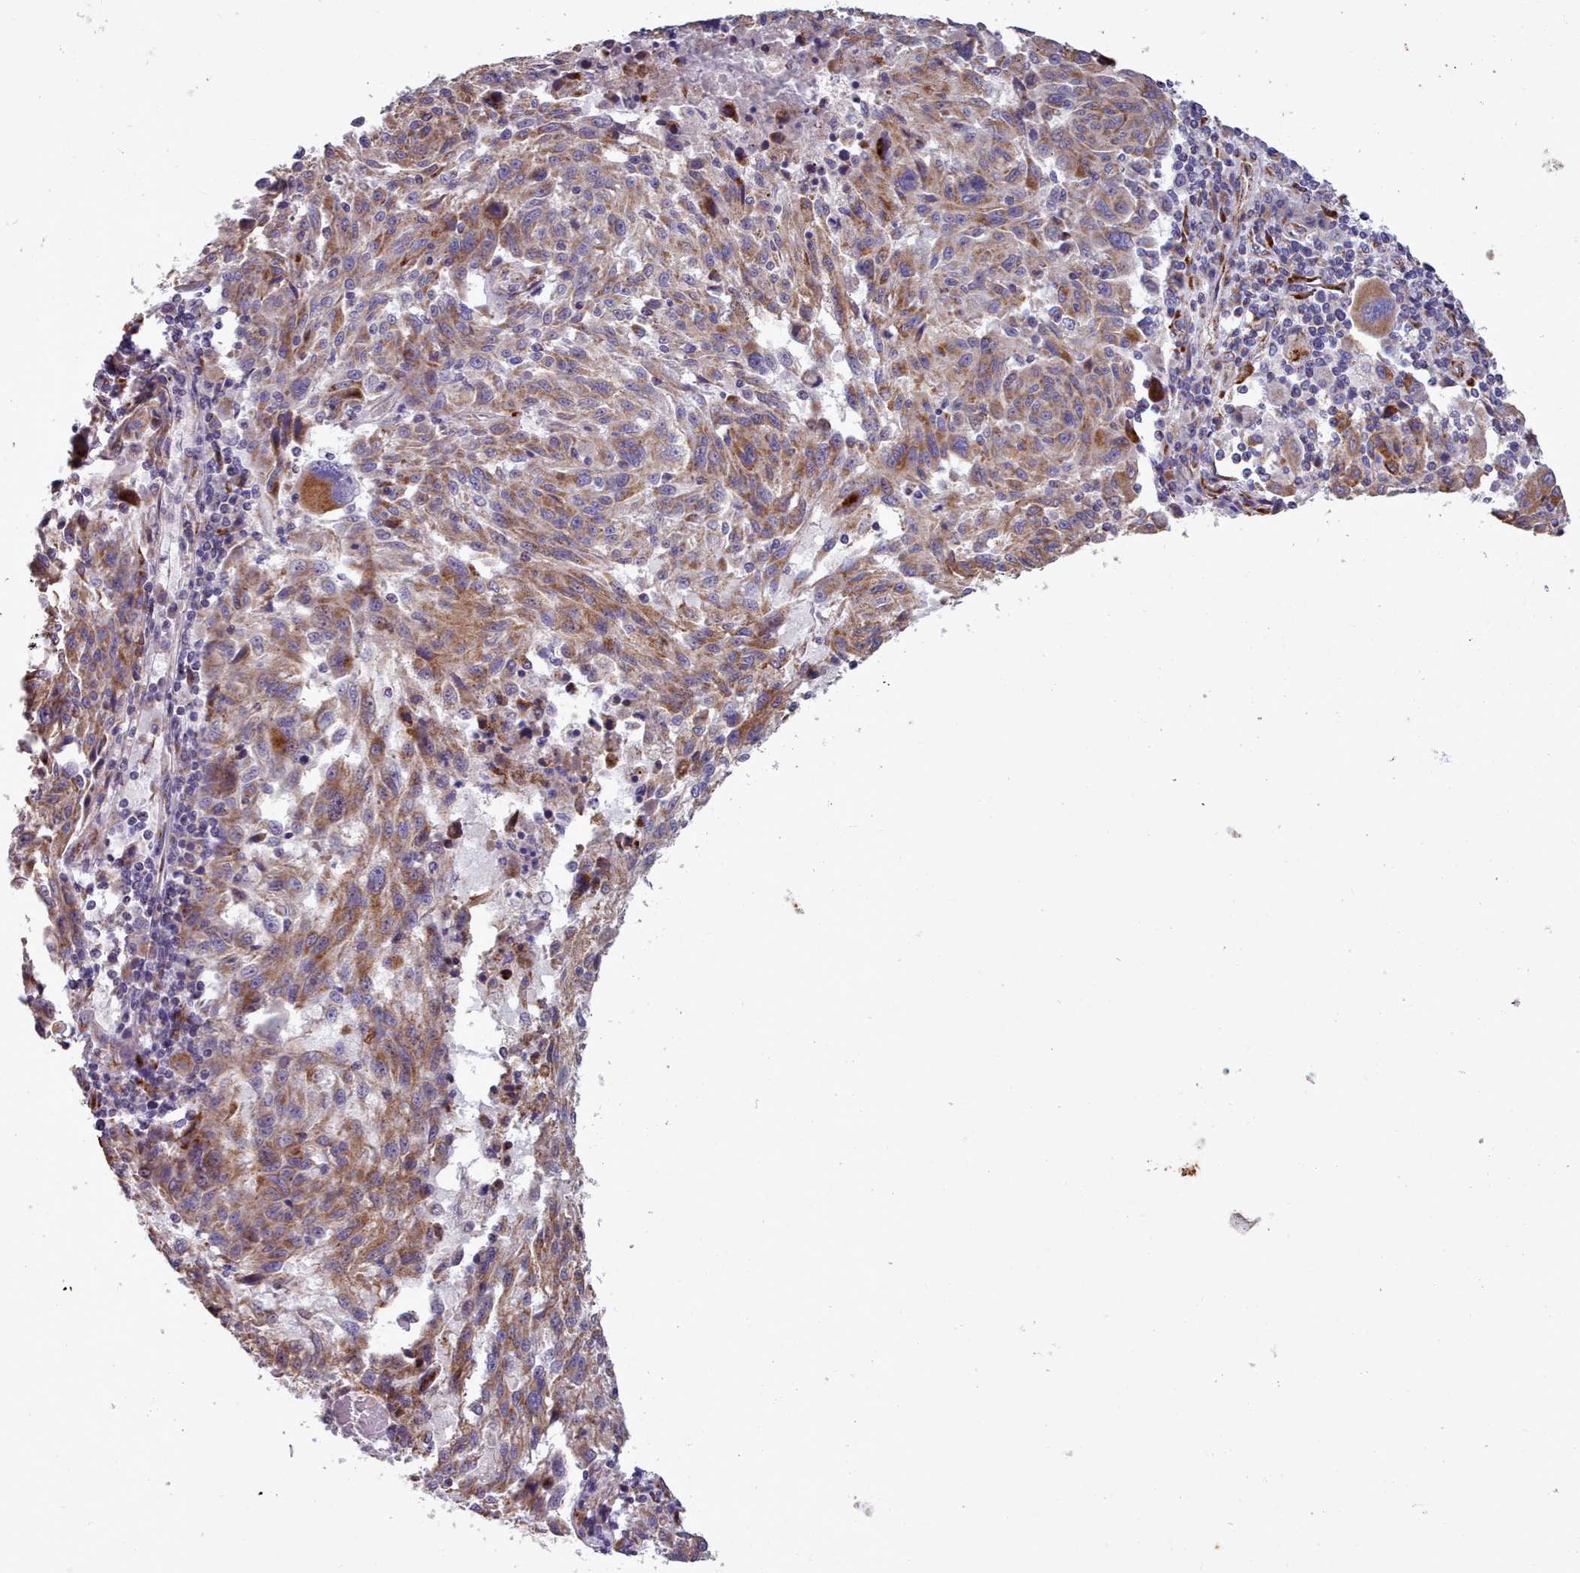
{"staining": {"intensity": "moderate", "quantity": ">75%", "location": "cytoplasmic/membranous"}, "tissue": "melanoma", "cell_type": "Tumor cells", "image_type": "cancer", "snomed": [{"axis": "morphology", "description": "Malignant melanoma, NOS"}, {"axis": "topography", "description": "Skin"}], "caption": "This image shows malignant melanoma stained with immunohistochemistry (IHC) to label a protein in brown. The cytoplasmic/membranous of tumor cells show moderate positivity for the protein. Nuclei are counter-stained blue.", "gene": "FKBP10", "patient": {"sex": "male", "age": 53}}